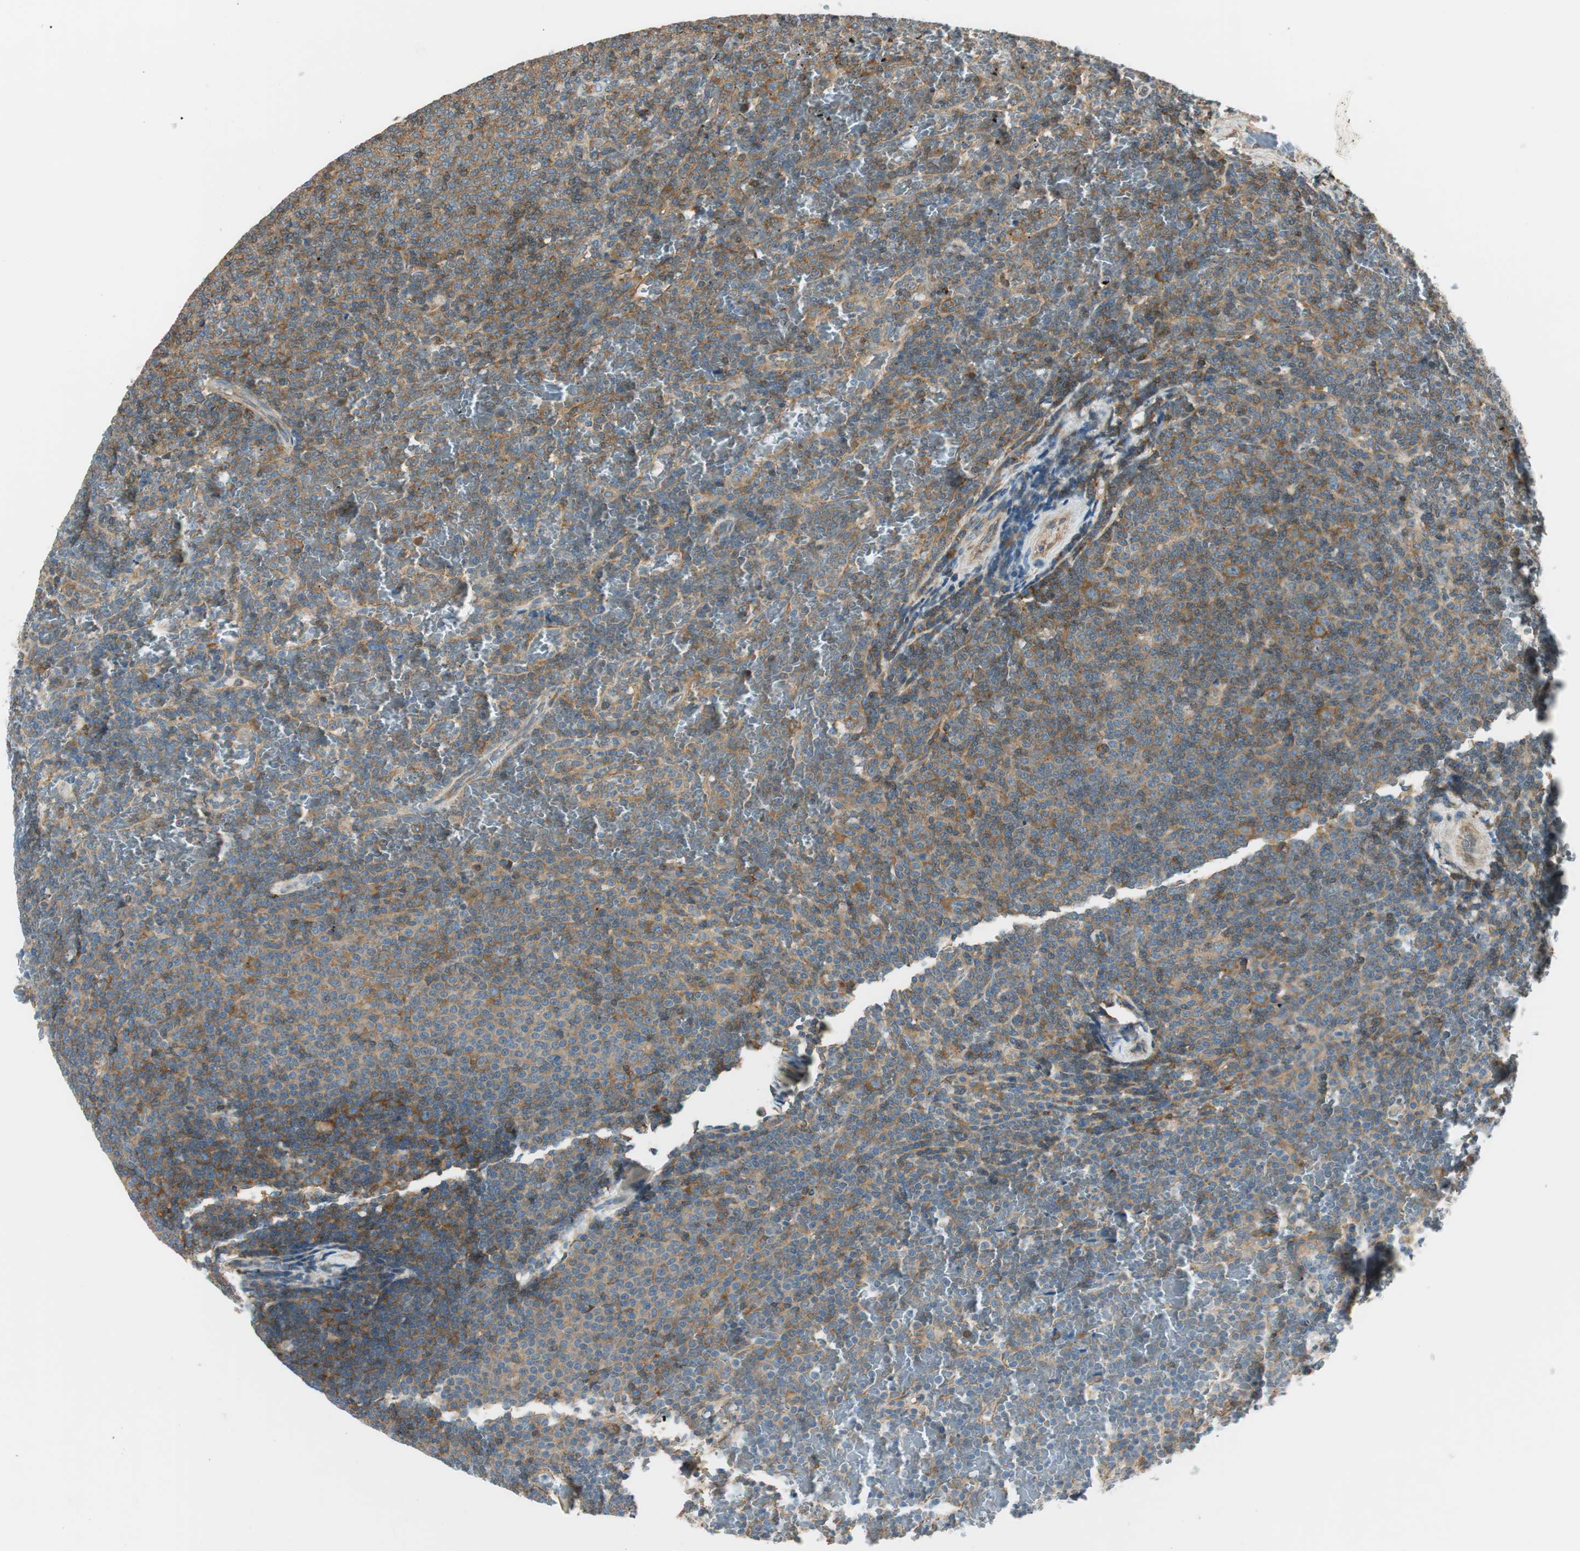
{"staining": {"intensity": "moderate", "quantity": ">75%", "location": "cytoplasmic/membranous"}, "tissue": "lymphoma", "cell_type": "Tumor cells", "image_type": "cancer", "snomed": [{"axis": "morphology", "description": "Malignant lymphoma, non-Hodgkin's type, Low grade"}, {"axis": "topography", "description": "Spleen"}], "caption": "Lymphoma tissue reveals moderate cytoplasmic/membranous expression in about >75% of tumor cells (DAB (3,3'-diaminobenzidine) = brown stain, brightfield microscopy at high magnification).", "gene": "PI4K2B", "patient": {"sex": "female", "age": 77}}